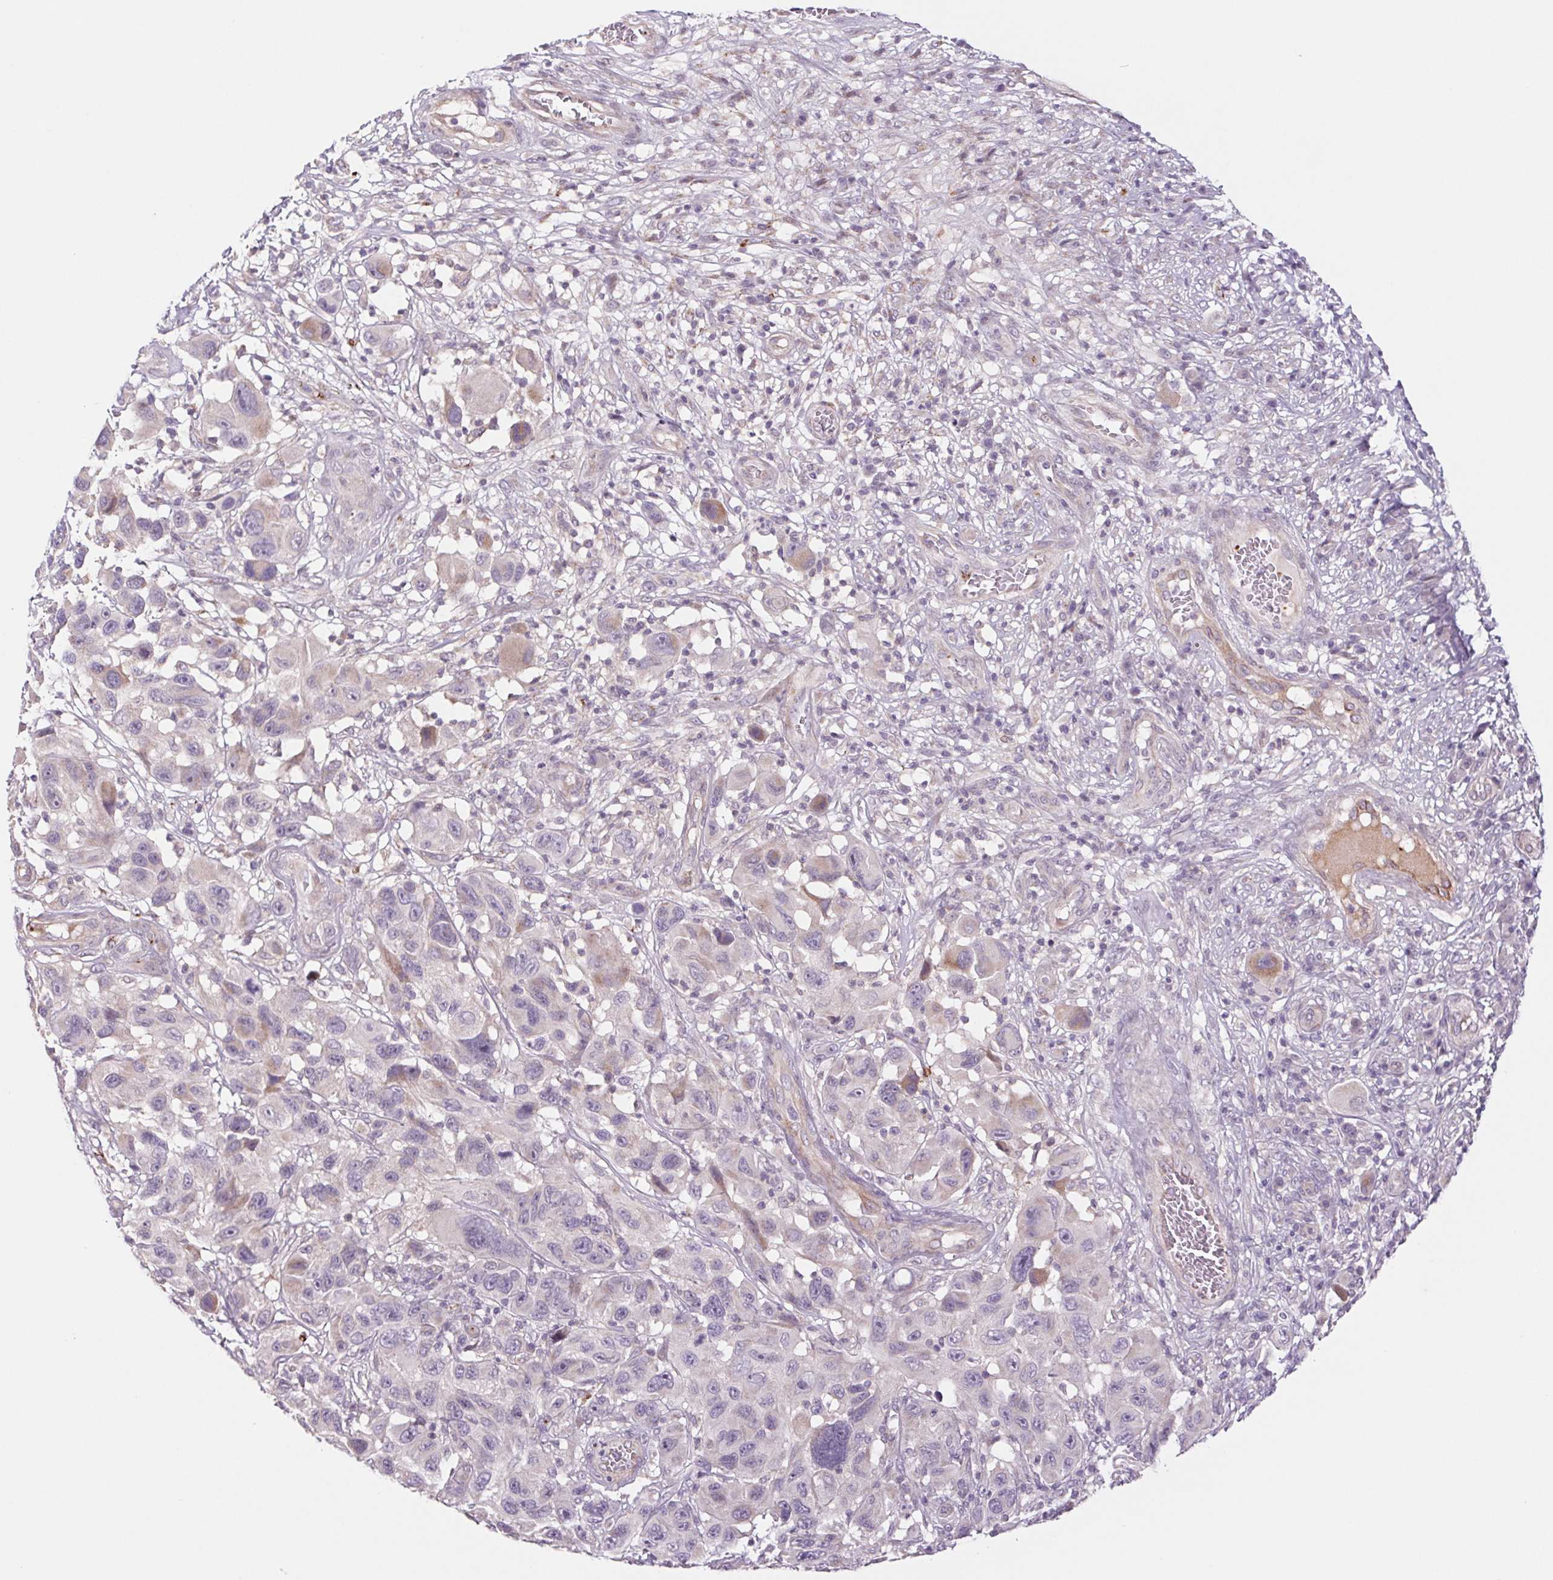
{"staining": {"intensity": "negative", "quantity": "none", "location": "none"}, "tissue": "melanoma", "cell_type": "Tumor cells", "image_type": "cancer", "snomed": [{"axis": "morphology", "description": "Malignant melanoma, NOS"}, {"axis": "topography", "description": "Skin"}], "caption": "Tumor cells are negative for protein expression in human melanoma.", "gene": "MS4A13", "patient": {"sex": "male", "age": 53}}